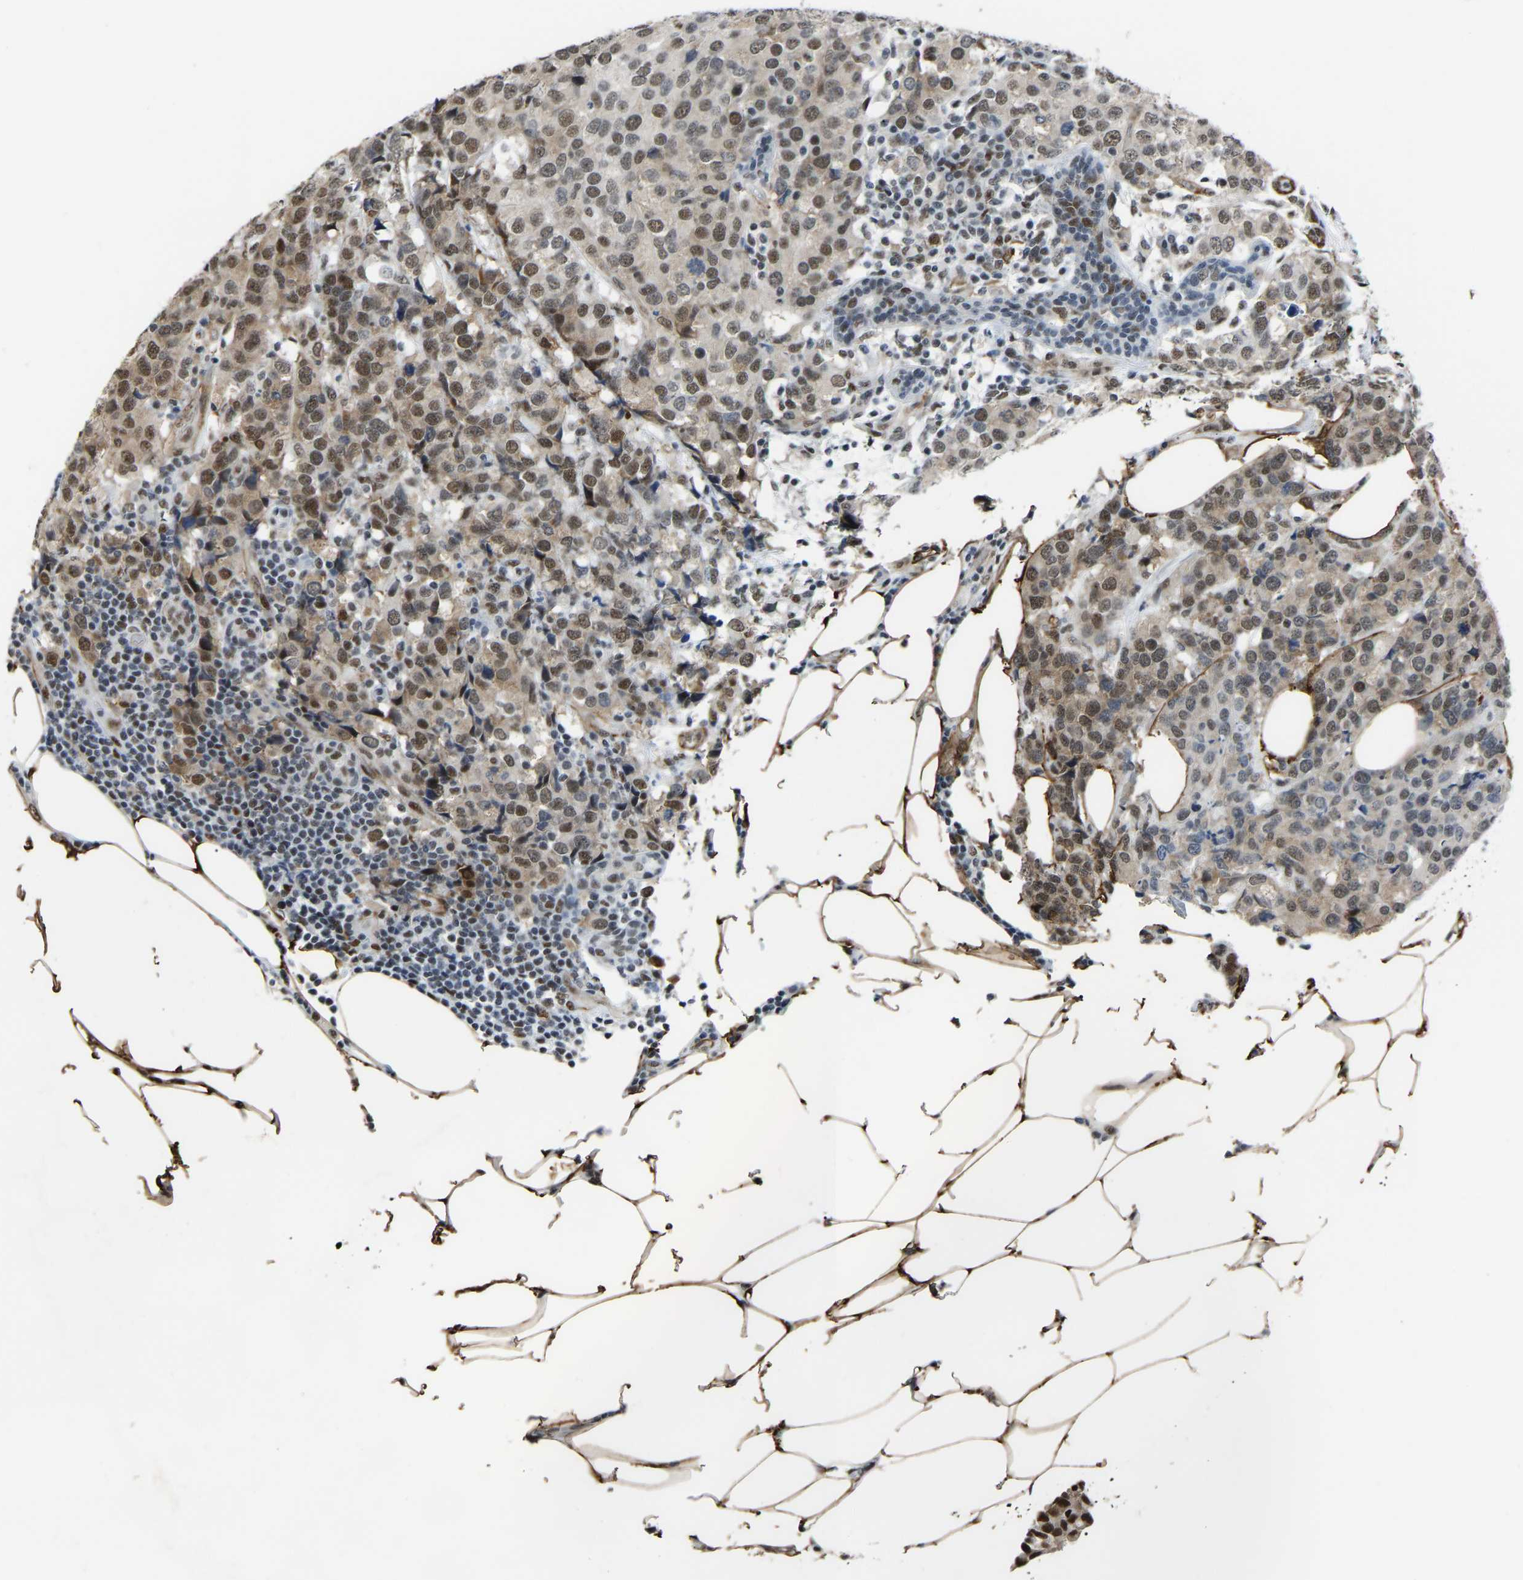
{"staining": {"intensity": "moderate", "quantity": ">75%", "location": "cytoplasmic/membranous,nuclear"}, "tissue": "breast cancer", "cell_type": "Tumor cells", "image_type": "cancer", "snomed": [{"axis": "morphology", "description": "Lobular carcinoma"}, {"axis": "topography", "description": "Breast"}], "caption": "This micrograph demonstrates breast cancer stained with immunohistochemistry to label a protein in brown. The cytoplasmic/membranous and nuclear of tumor cells show moderate positivity for the protein. Nuclei are counter-stained blue.", "gene": "DDX5", "patient": {"sex": "female", "age": 59}}